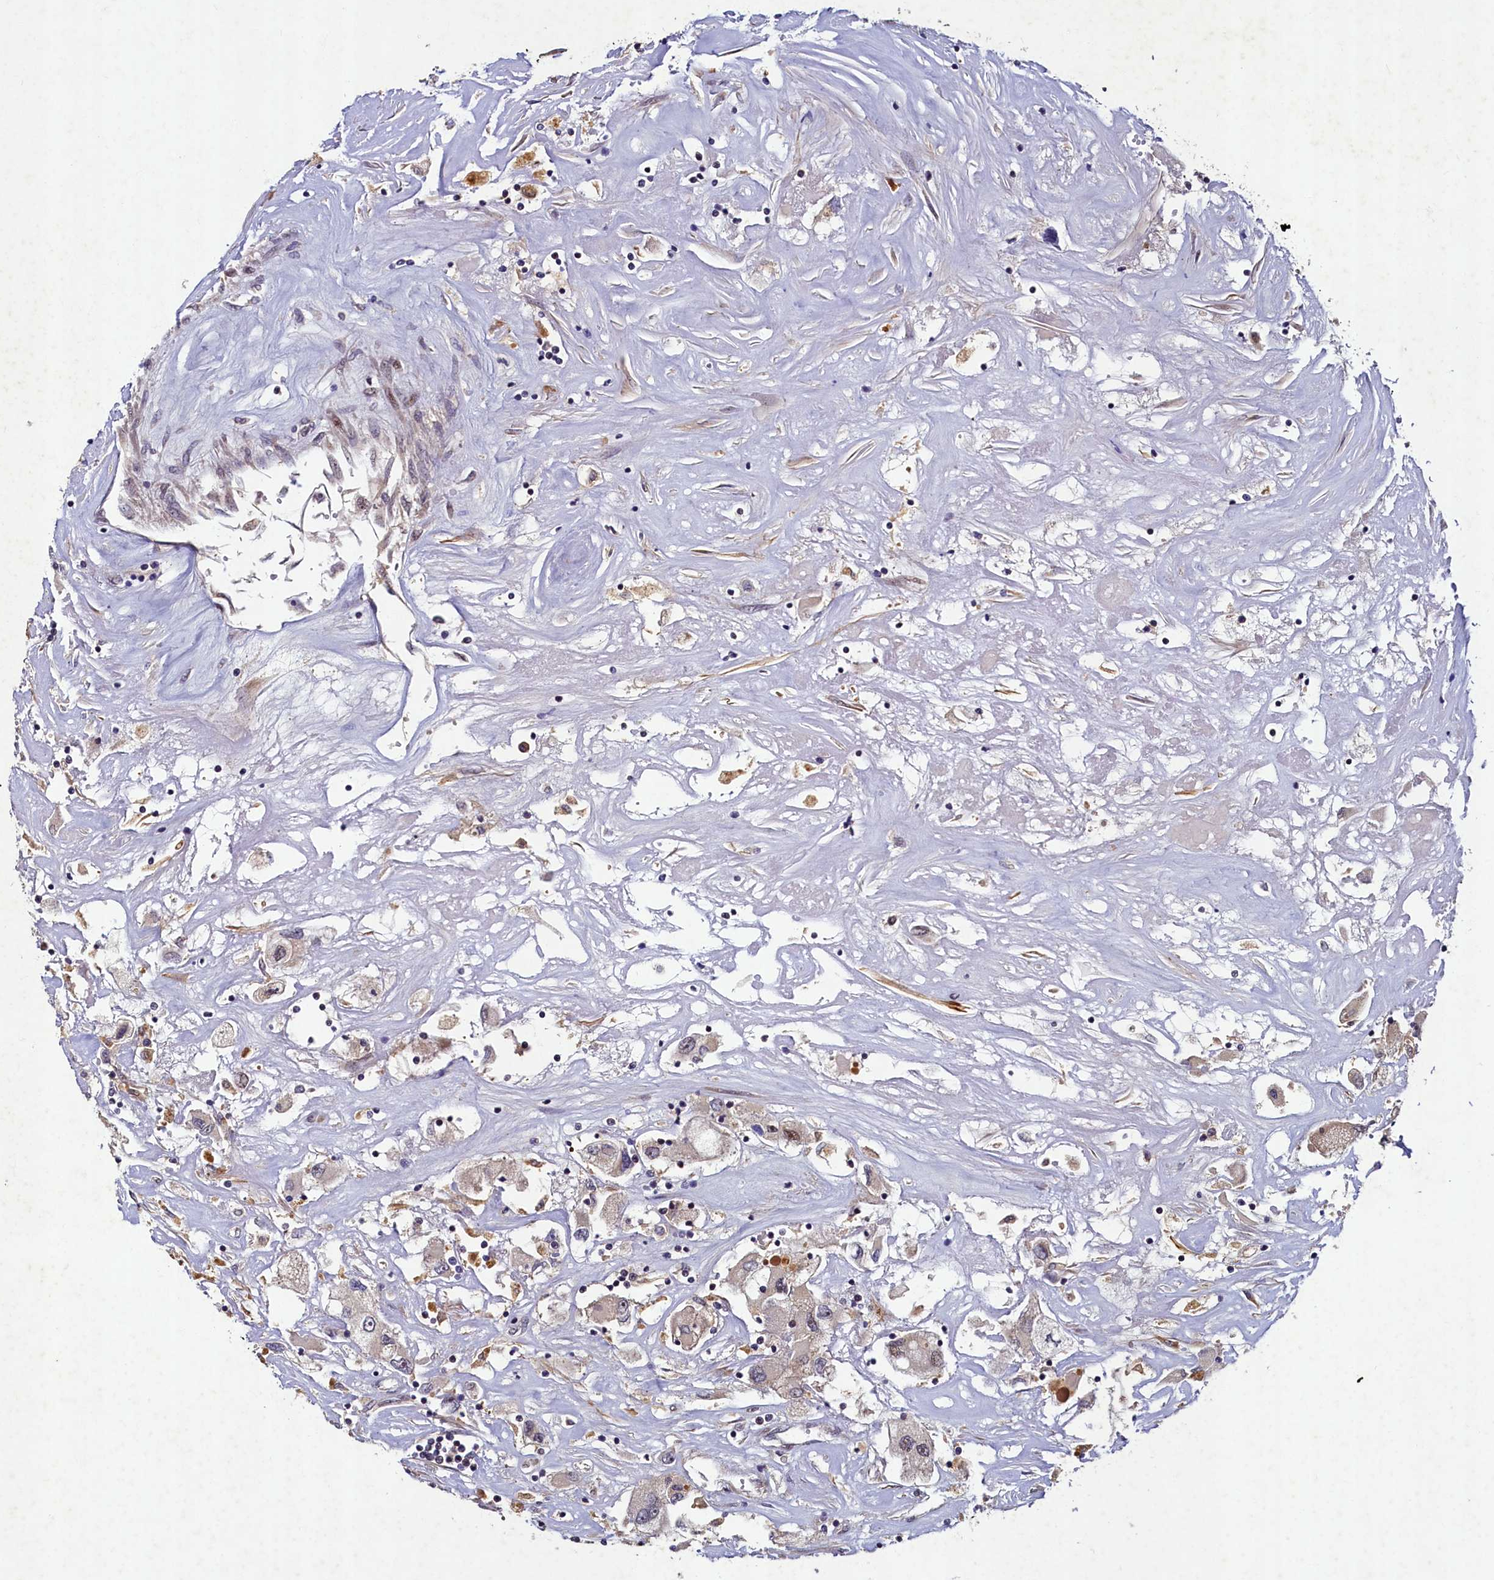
{"staining": {"intensity": "weak", "quantity": "25%-75%", "location": "cytoplasmic/membranous"}, "tissue": "renal cancer", "cell_type": "Tumor cells", "image_type": "cancer", "snomed": [{"axis": "morphology", "description": "Adenocarcinoma, NOS"}, {"axis": "topography", "description": "Kidney"}], "caption": "This micrograph demonstrates IHC staining of renal cancer, with low weak cytoplasmic/membranous positivity in approximately 25%-75% of tumor cells.", "gene": "LATS2", "patient": {"sex": "female", "age": 52}}